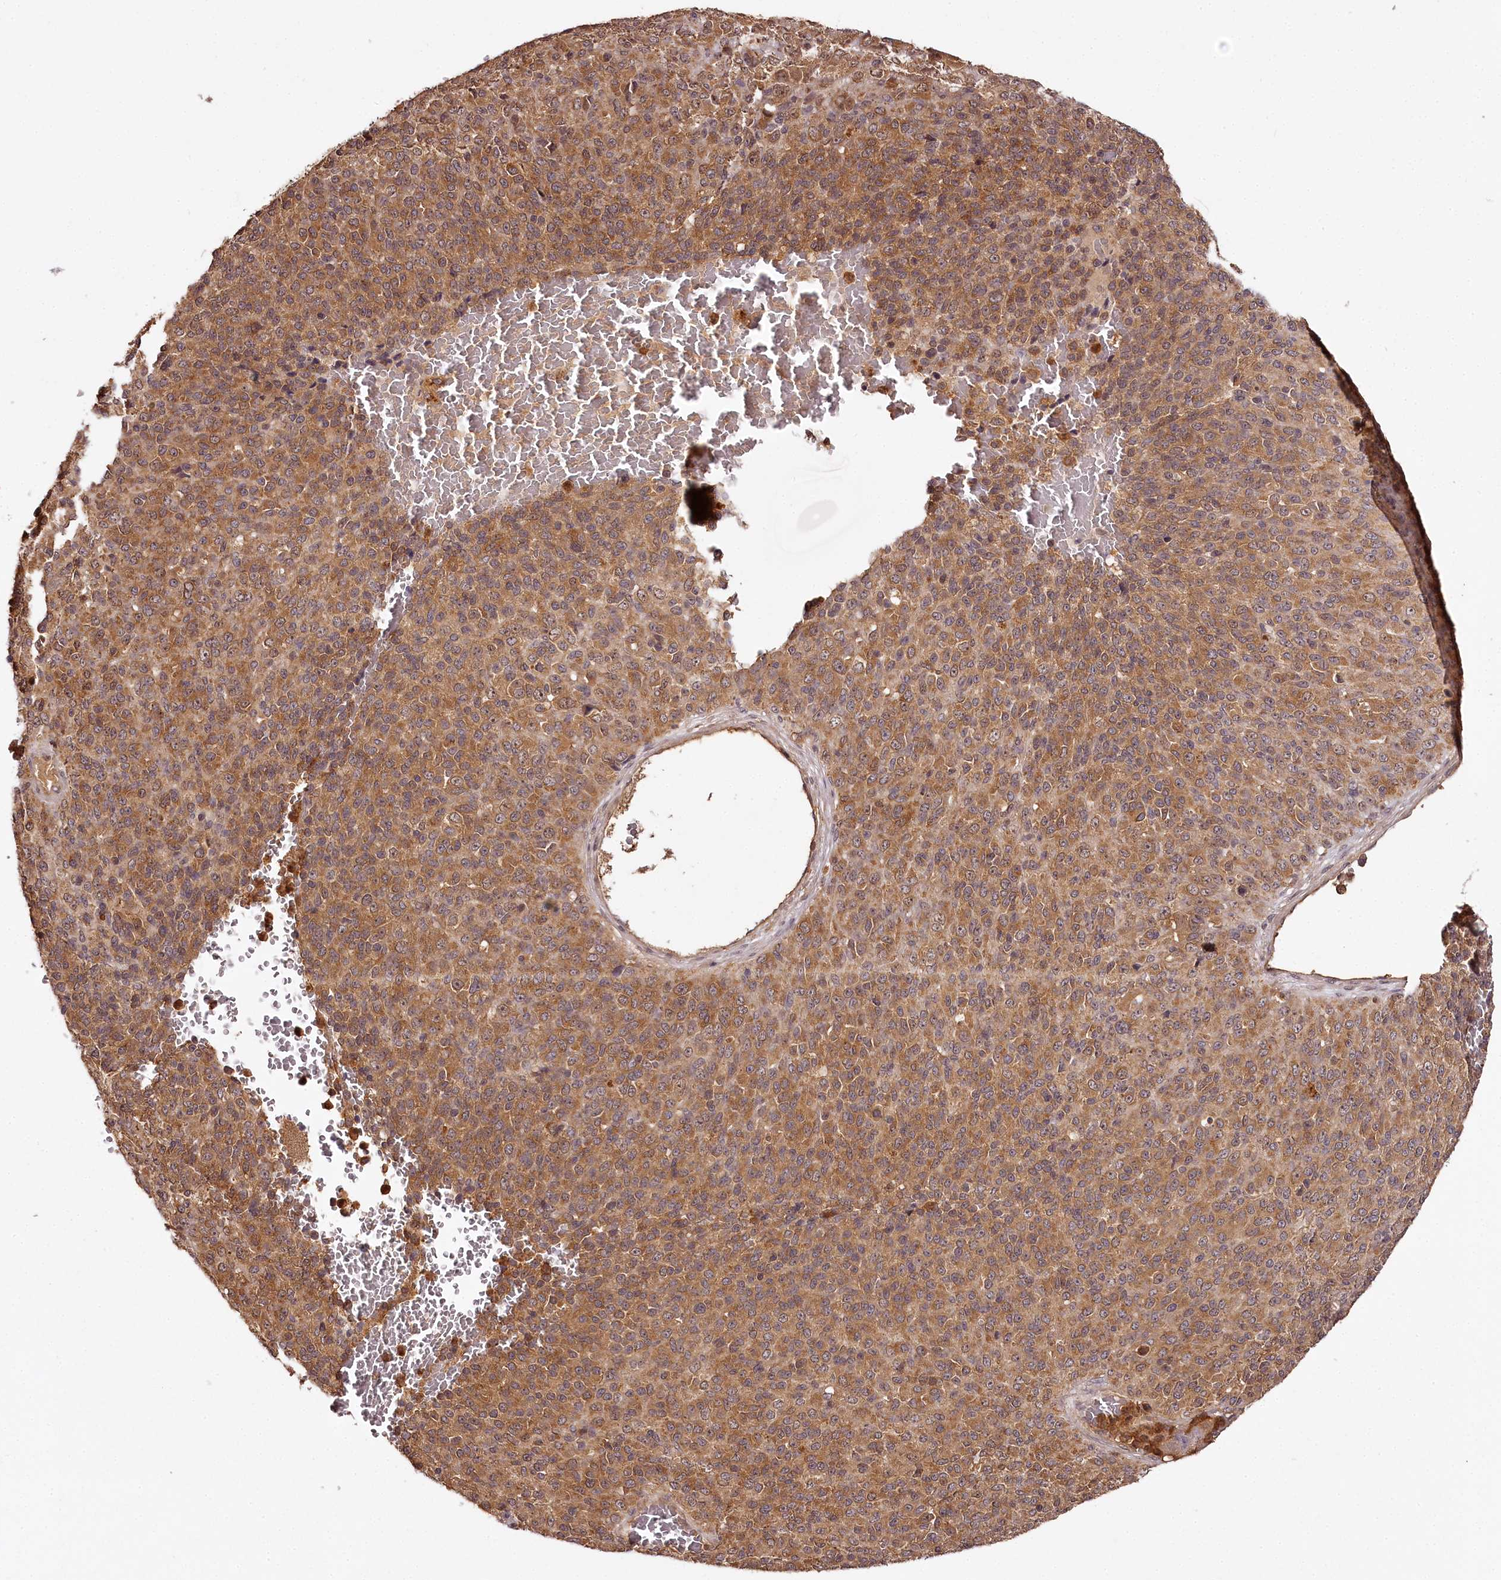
{"staining": {"intensity": "moderate", "quantity": ">75%", "location": "cytoplasmic/membranous"}, "tissue": "melanoma", "cell_type": "Tumor cells", "image_type": "cancer", "snomed": [{"axis": "morphology", "description": "Malignant melanoma, Metastatic site"}, {"axis": "topography", "description": "Brain"}], "caption": "Immunohistochemical staining of melanoma exhibits medium levels of moderate cytoplasmic/membranous protein expression in approximately >75% of tumor cells. (Brightfield microscopy of DAB IHC at high magnification).", "gene": "TTC12", "patient": {"sex": "female", "age": 56}}